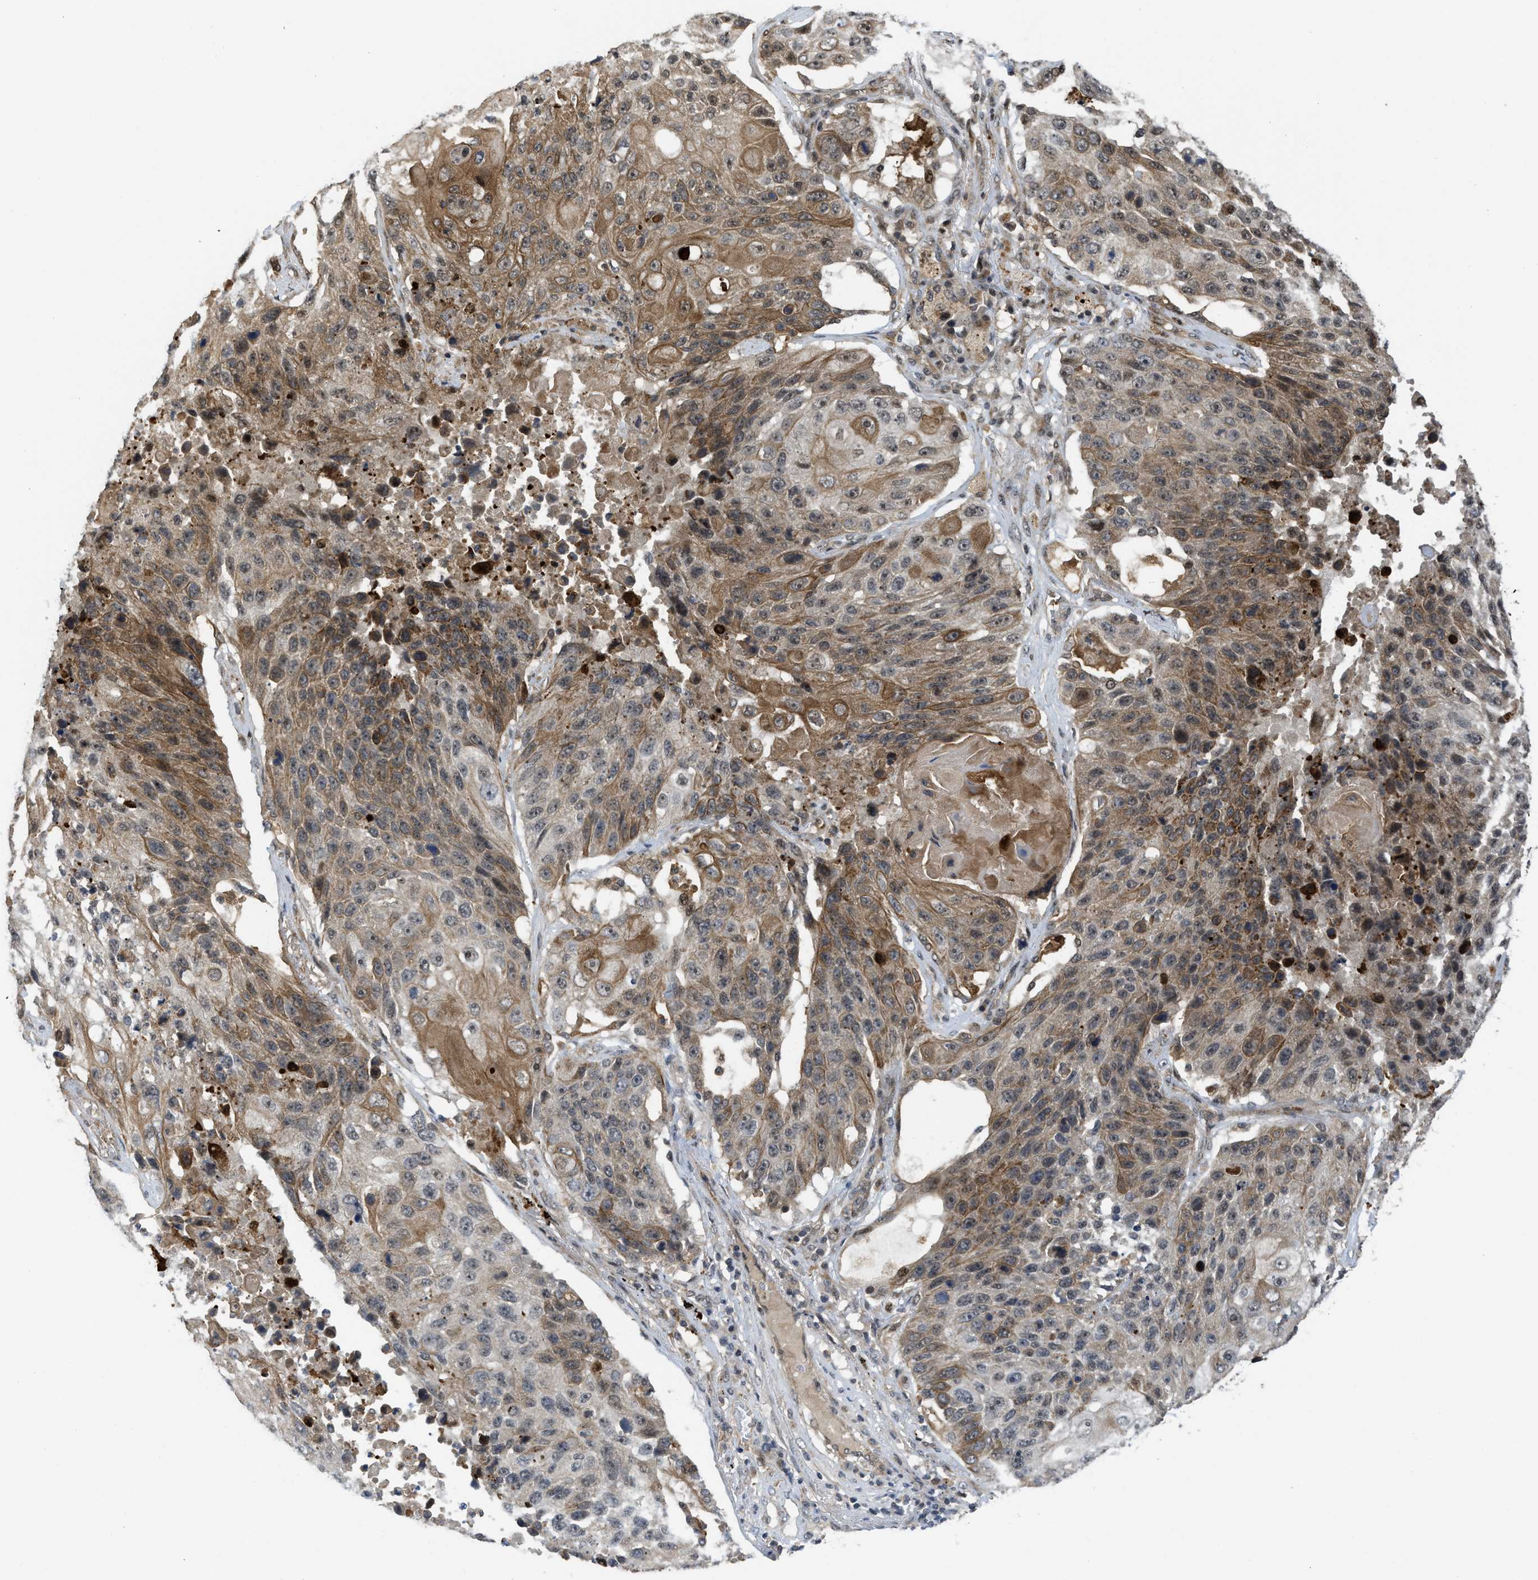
{"staining": {"intensity": "moderate", "quantity": "25%-75%", "location": "cytoplasmic/membranous"}, "tissue": "lung cancer", "cell_type": "Tumor cells", "image_type": "cancer", "snomed": [{"axis": "morphology", "description": "Squamous cell carcinoma, NOS"}, {"axis": "topography", "description": "Lung"}], "caption": "IHC photomicrograph of neoplastic tissue: lung cancer stained using IHC displays medium levels of moderate protein expression localized specifically in the cytoplasmic/membranous of tumor cells, appearing as a cytoplasmic/membranous brown color.", "gene": "DNAJC28", "patient": {"sex": "male", "age": 61}}